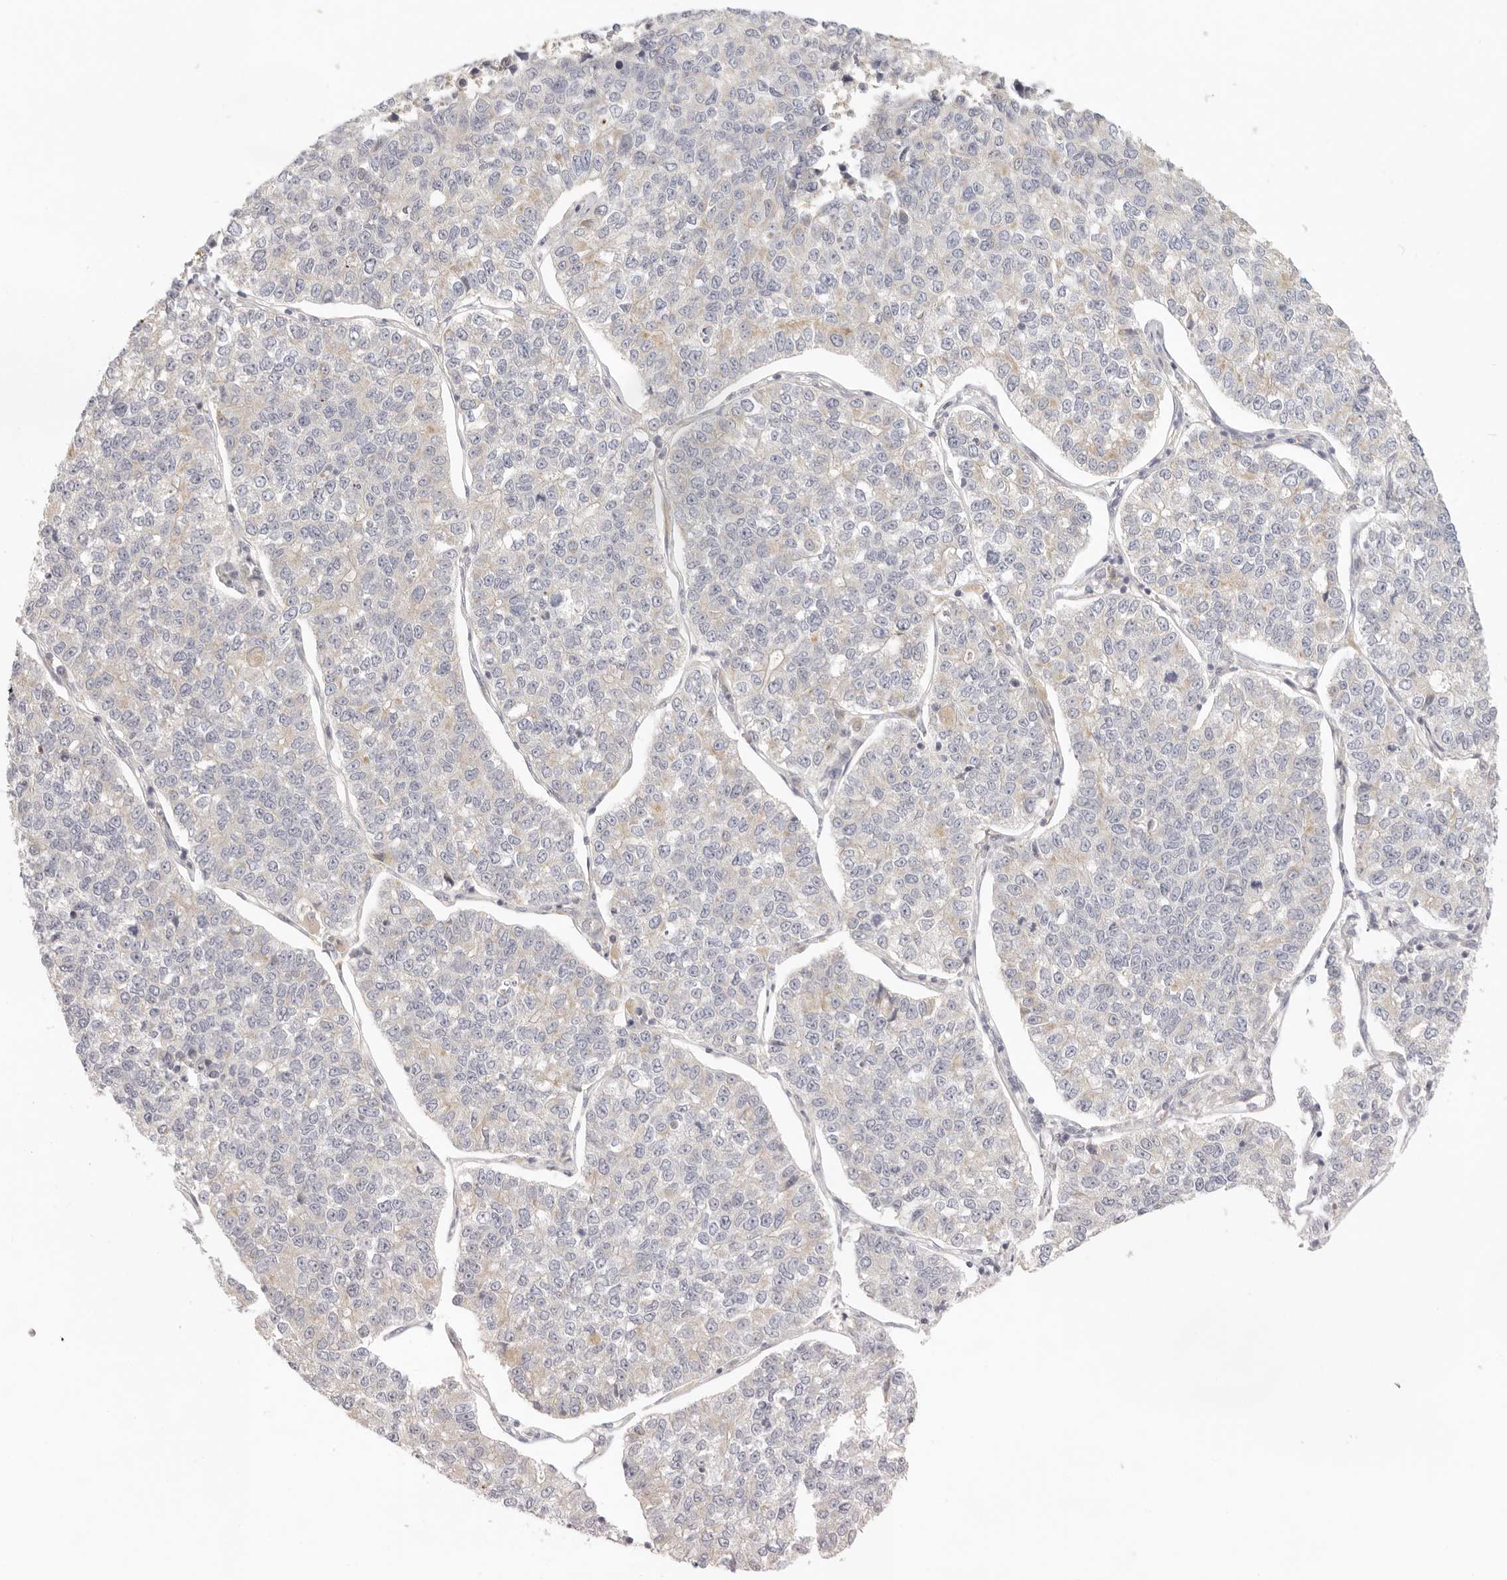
{"staining": {"intensity": "negative", "quantity": "none", "location": "none"}, "tissue": "lung cancer", "cell_type": "Tumor cells", "image_type": "cancer", "snomed": [{"axis": "morphology", "description": "Adenocarcinoma, NOS"}, {"axis": "topography", "description": "Lung"}], "caption": "The image demonstrates no staining of tumor cells in adenocarcinoma (lung).", "gene": "AHDC1", "patient": {"sex": "male", "age": 49}}